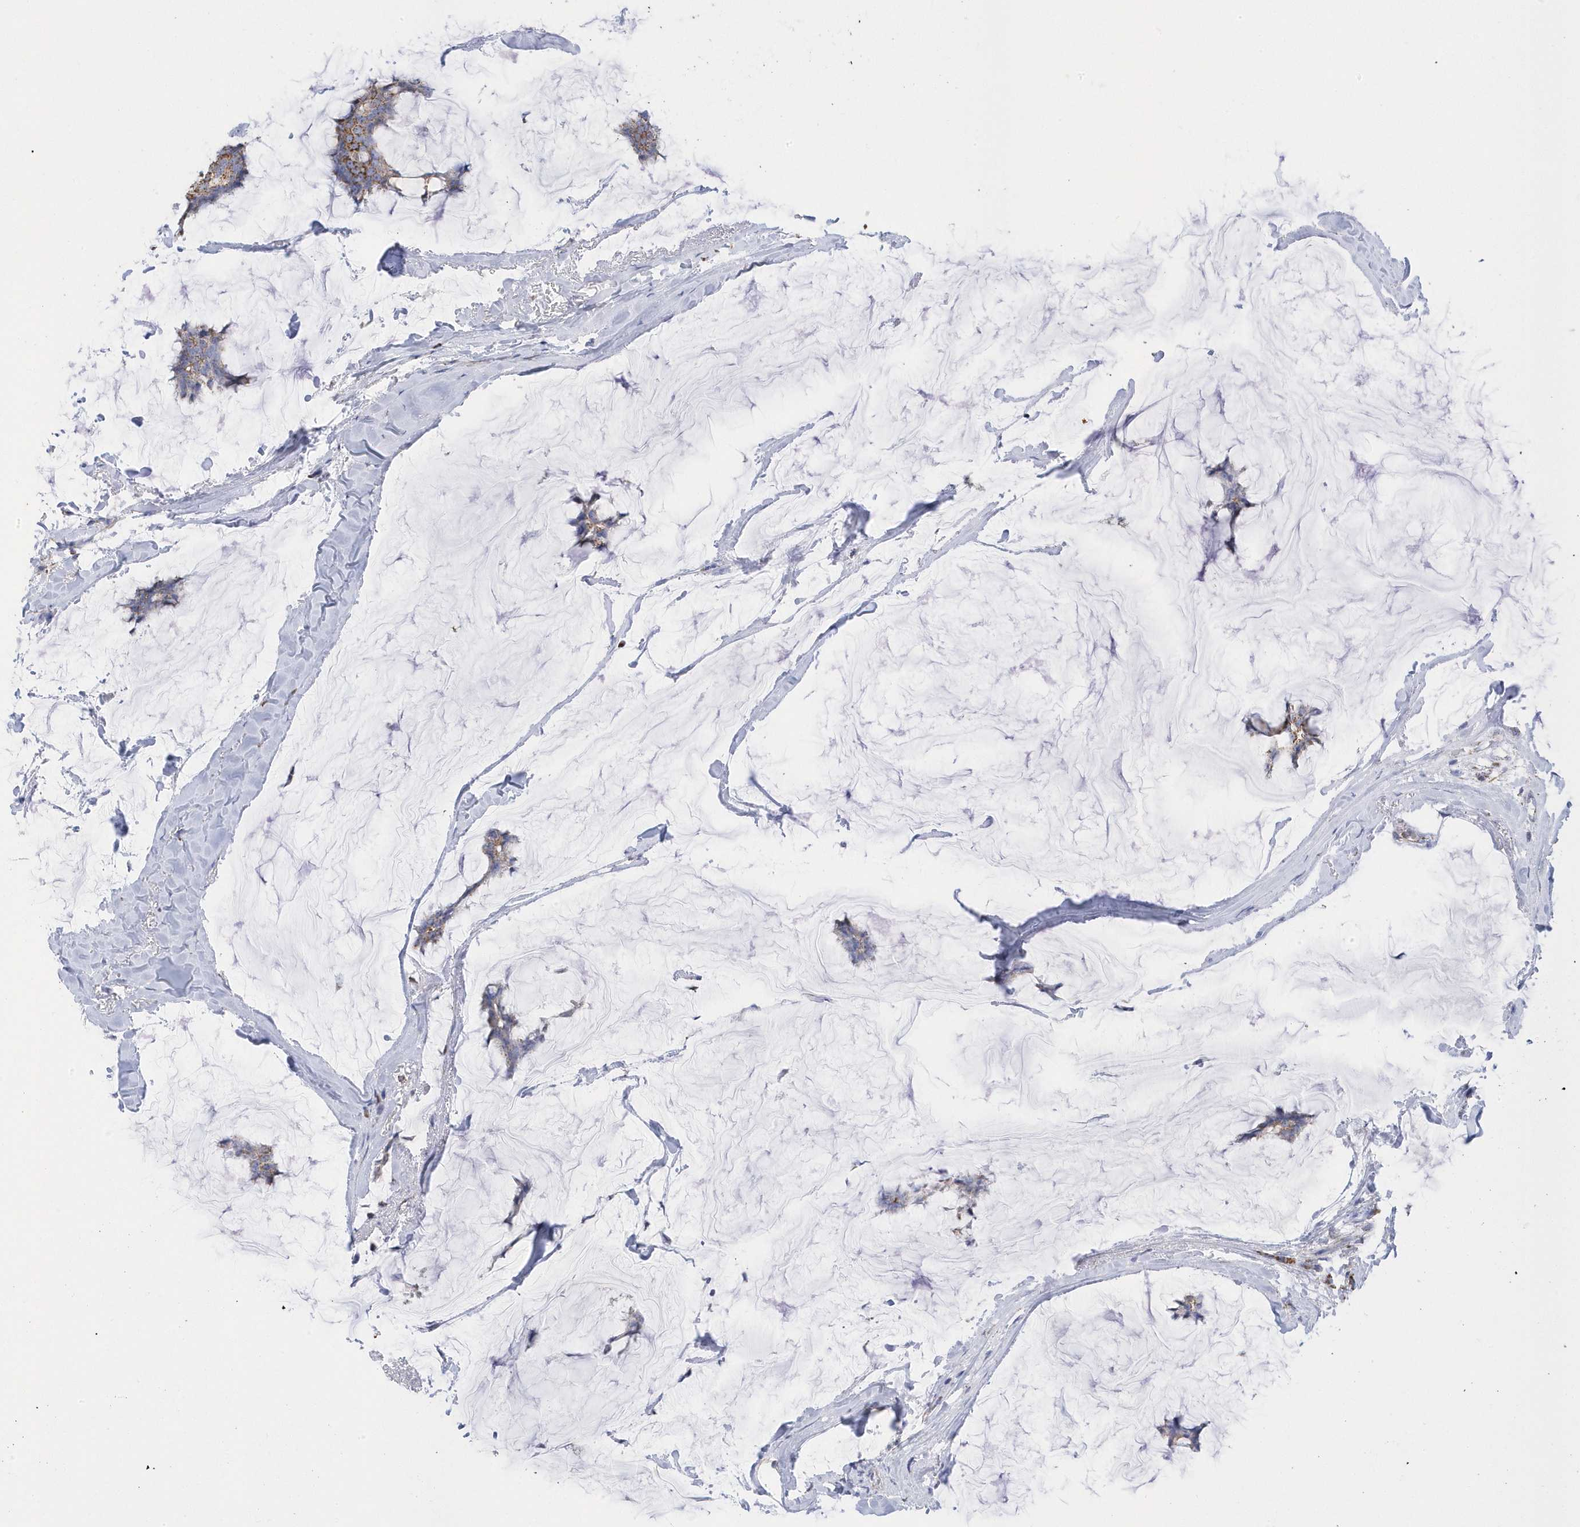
{"staining": {"intensity": "moderate", "quantity": ">75%", "location": "cytoplasmic/membranous"}, "tissue": "breast cancer", "cell_type": "Tumor cells", "image_type": "cancer", "snomed": [{"axis": "morphology", "description": "Duct carcinoma"}, {"axis": "topography", "description": "Breast"}], "caption": "Protein staining exhibits moderate cytoplasmic/membranous expression in approximately >75% of tumor cells in infiltrating ductal carcinoma (breast).", "gene": "GTPBP8", "patient": {"sex": "female", "age": 93}}